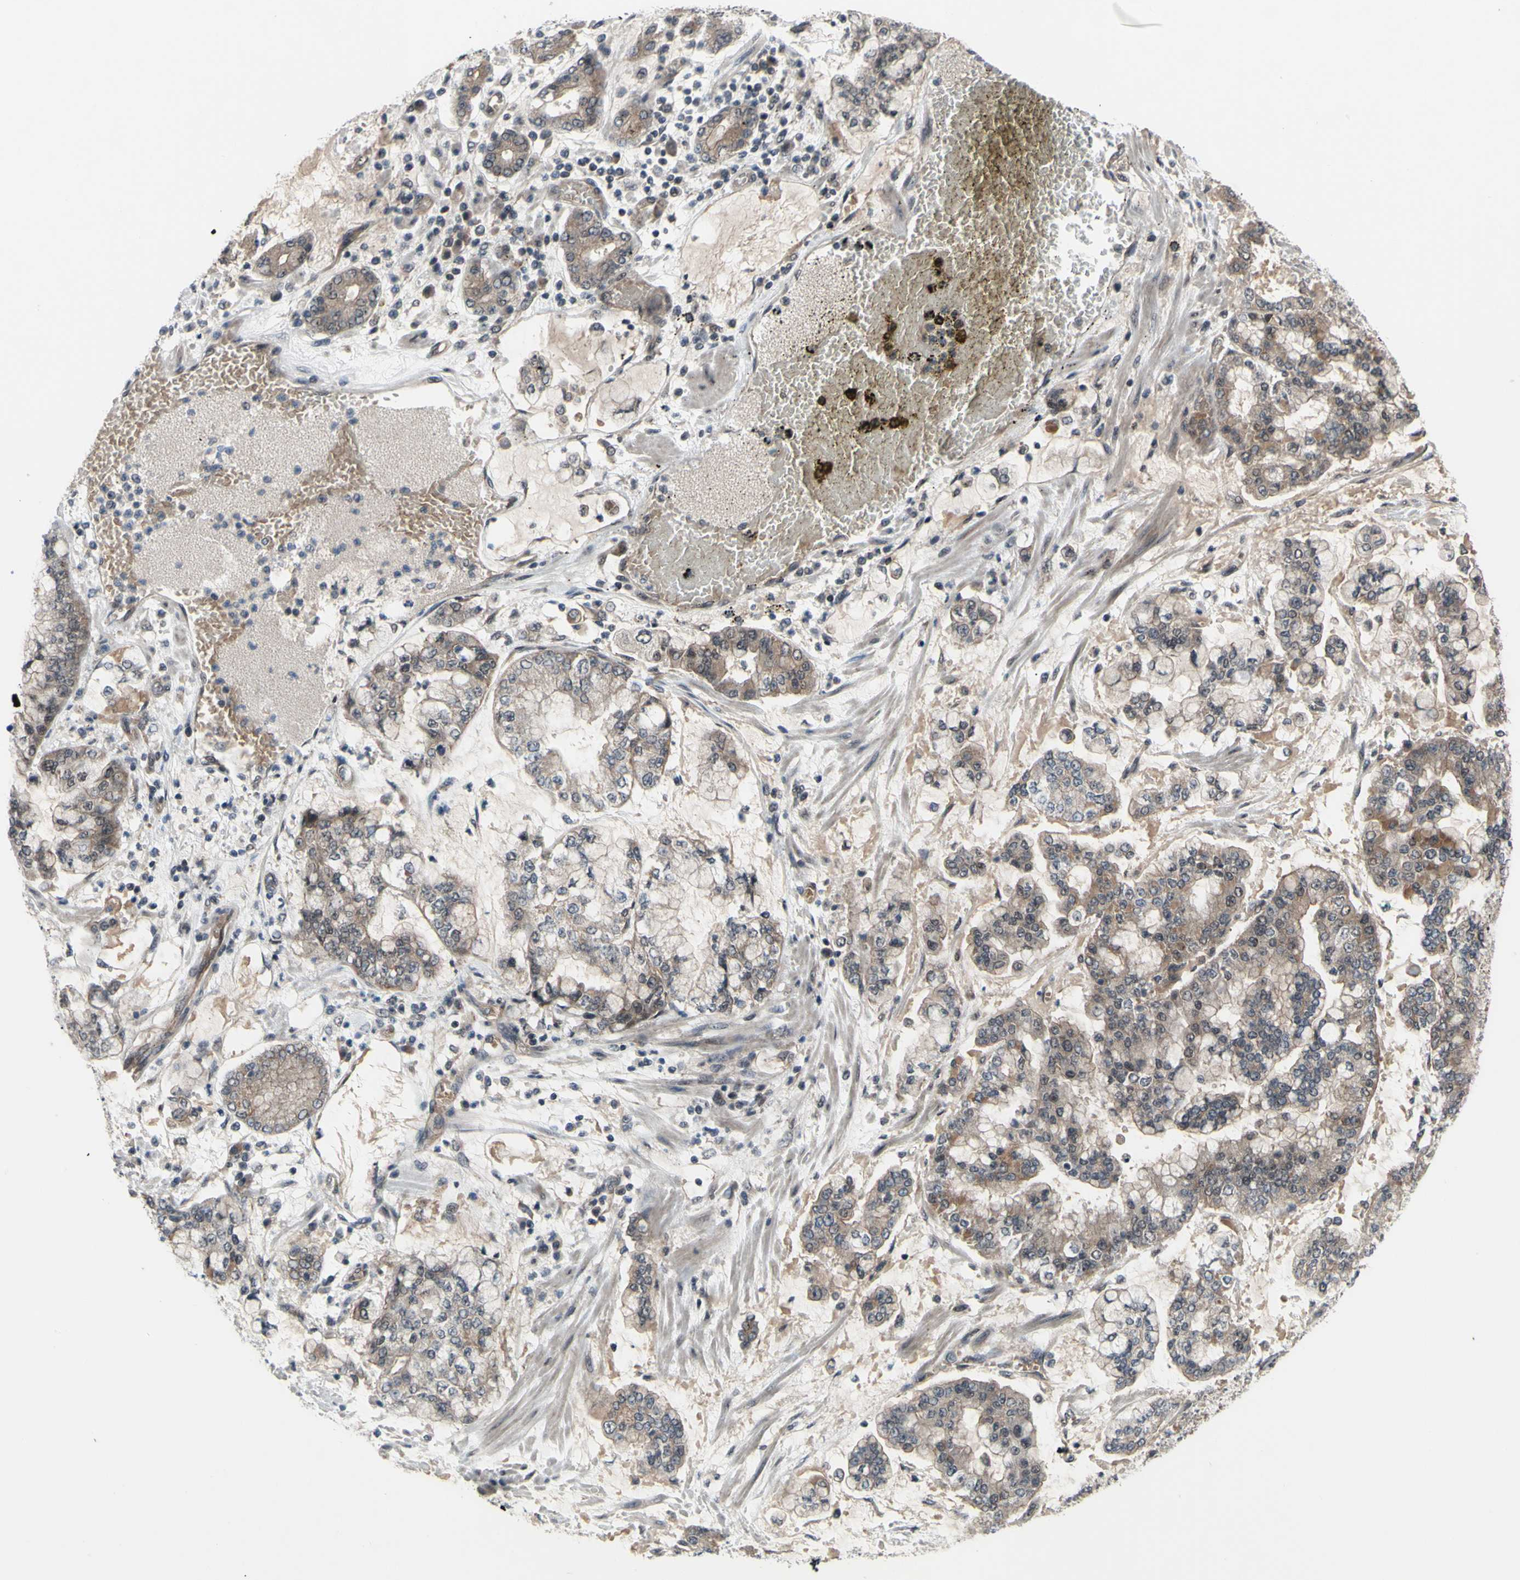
{"staining": {"intensity": "weak", "quantity": ">75%", "location": "cytoplasmic/membranous"}, "tissue": "stomach cancer", "cell_type": "Tumor cells", "image_type": "cancer", "snomed": [{"axis": "morphology", "description": "Normal tissue, NOS"}, {"axis": "morphology", "description": "Adenocarcinoma, NOS"}, {"axis": "topography", "description": "Stomach, upper"}, {"axis": "topography", "description": "Stomach"}], "caption": "Protein expression analysis of stomach cancer exhibits weak cytoplasmic/membranous expression in about >75% of tumor cells. The staining is performed using DAB brown chromogen to label protein expression. The nuclei are counter-stained blue using hematoxylin.", "gene": "TRDMT1", "patient": {"sex": "male", "age": 76}}